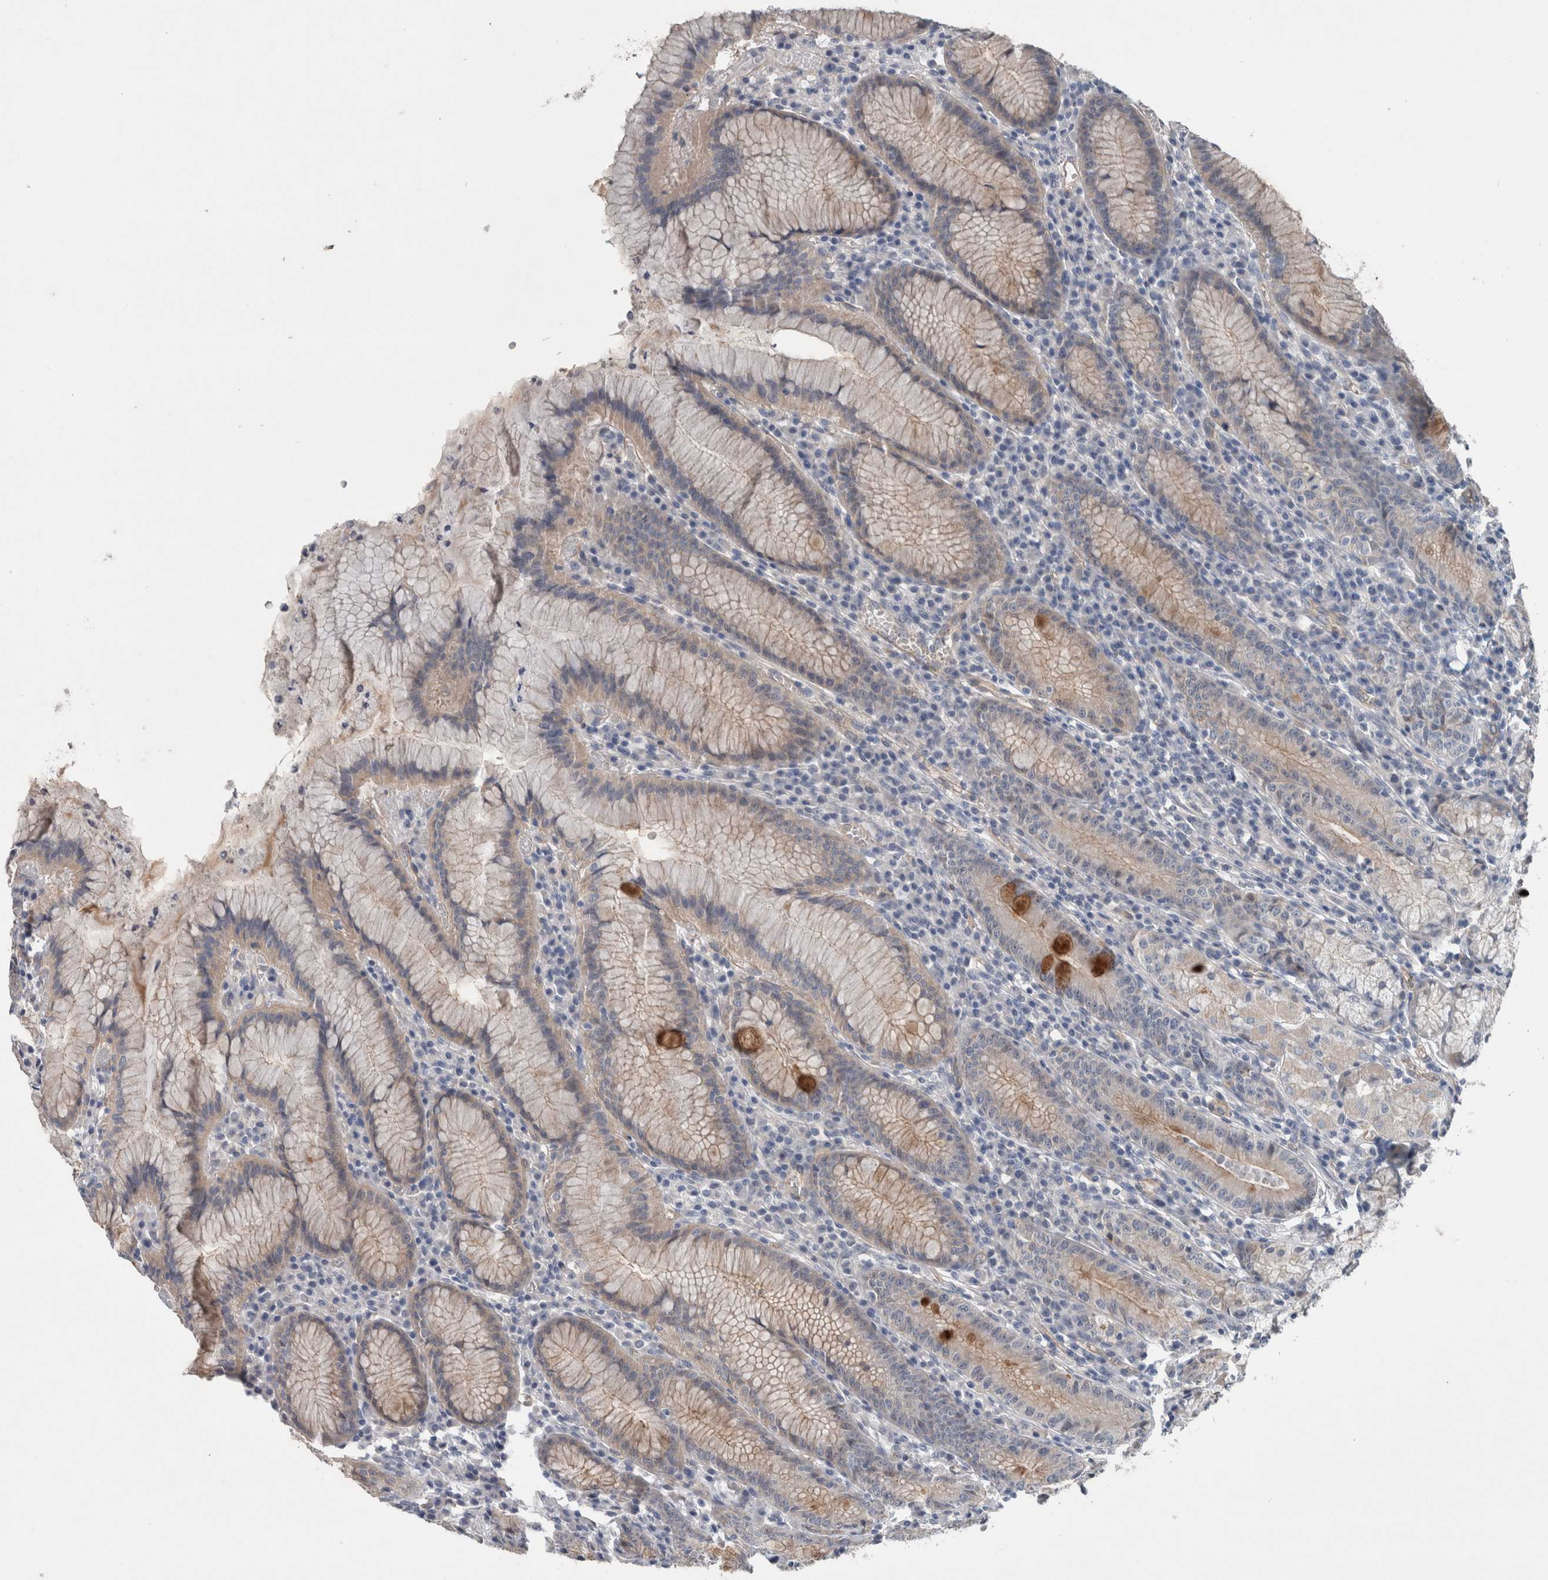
{"staining": {"intensity": "moderate", "quantity": "<25%", "location": "cytoplasmic/membranous"}, "tissue": "stomach", "cell_type": "Glandular cells", "image_type": "normal", "snomed": [{"axis": "morphology", "description": "Normal tissue, NOS"}, {"axis": "topography", "description": "Stomach"}], "caption": "Stomach stained with a brown dye shows moderate cytoplasmic/membranous positive expression in approximately <25% of glandular cells.", "gene": "BCAM", "patient": {"sex": "male", "age": 55}}